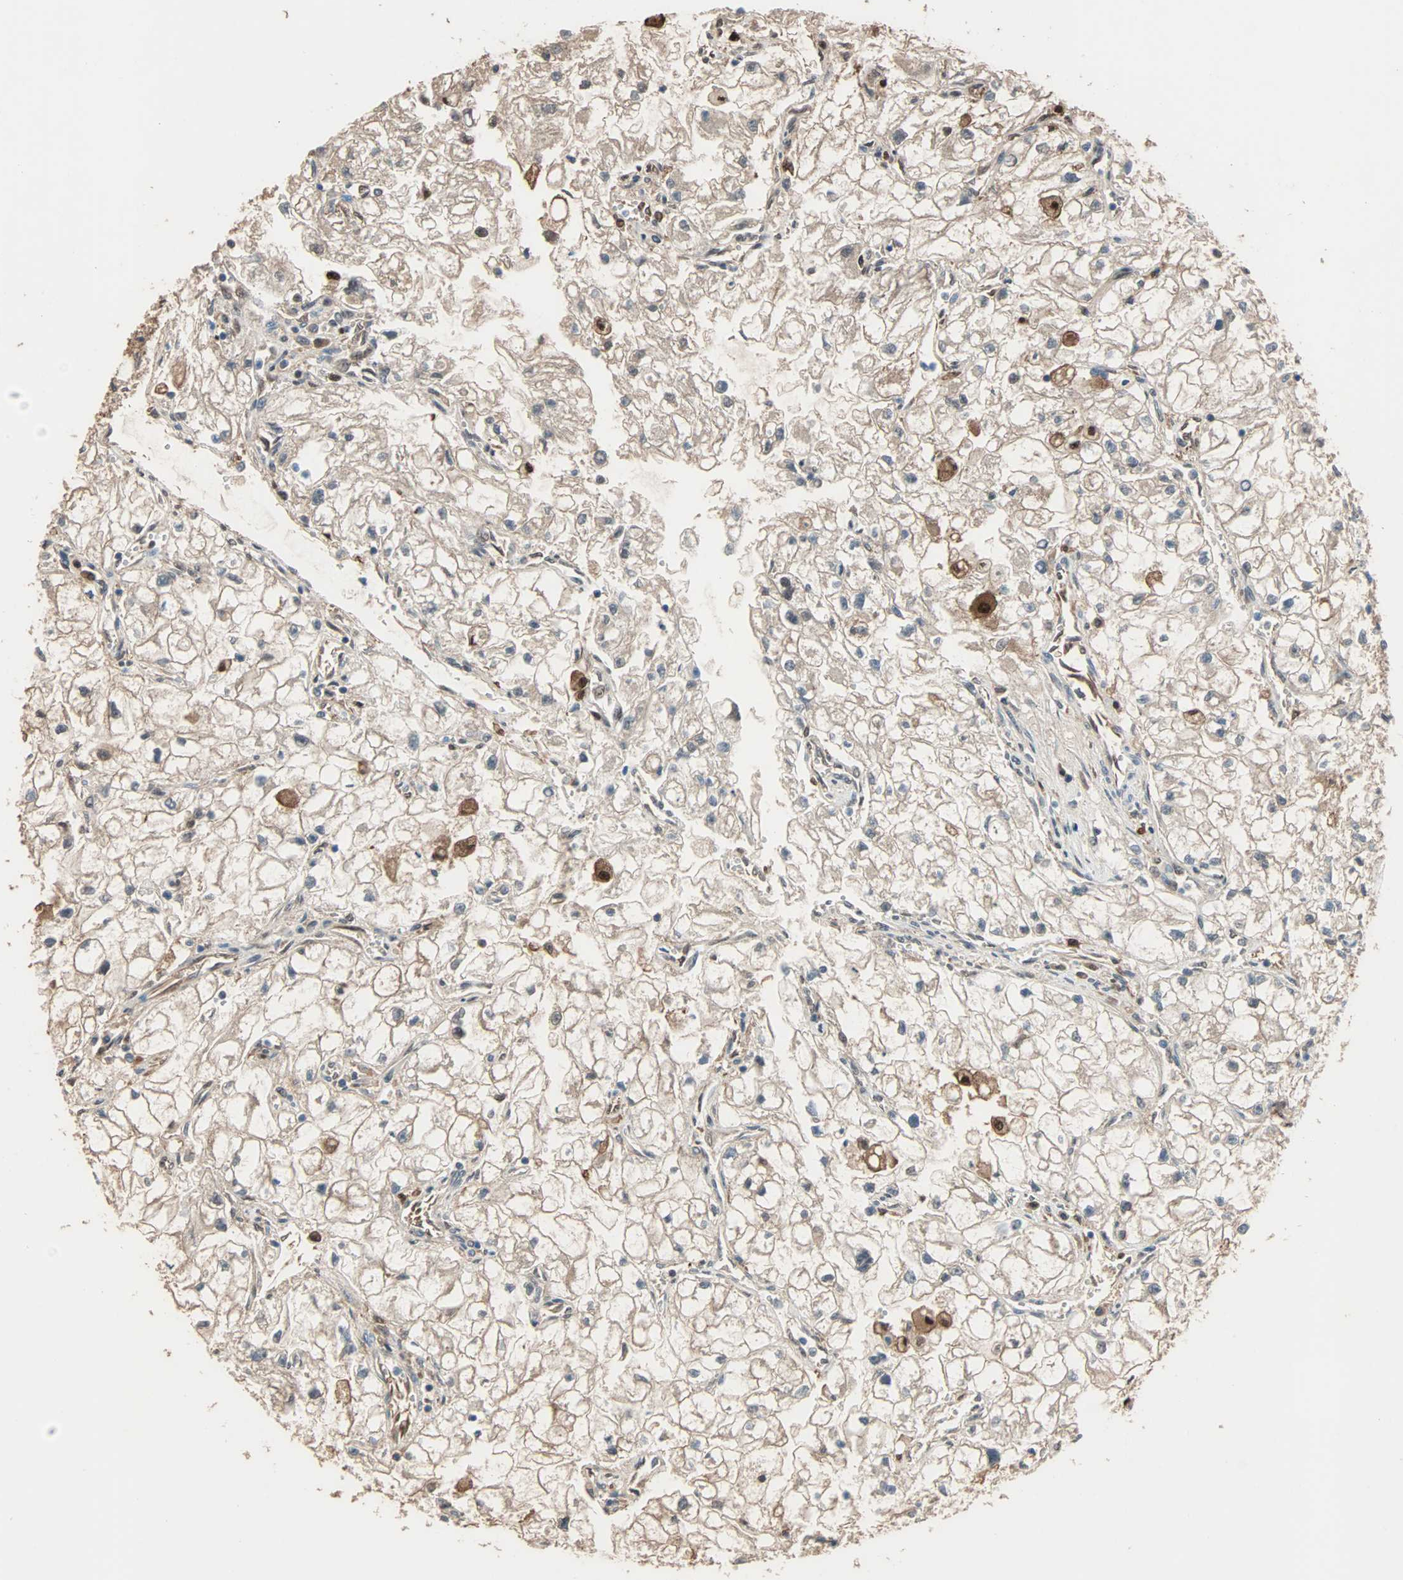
{"staining": {"intensity": "weak", "quantity": "25%-75%", "location": "cytoplasmic/membranous"}, "tissue": "renal cancer", "cell_type": "Tumor cells", "image_type": "cancer", "snomed": [{"axis": "morphology", "description": "Adenocarcinoma, NOS"}, {"axis": "topography", "description": "Kidney"}], "caption": "Human renal adenocarcinoma stained with a brown dye demonstrates weak cytoplasmic/membranous positive positivity in approximately 25%-75% of tumor cells.", "gene": "PRDX1", "patient": {"sex": "female", "age": 70}}